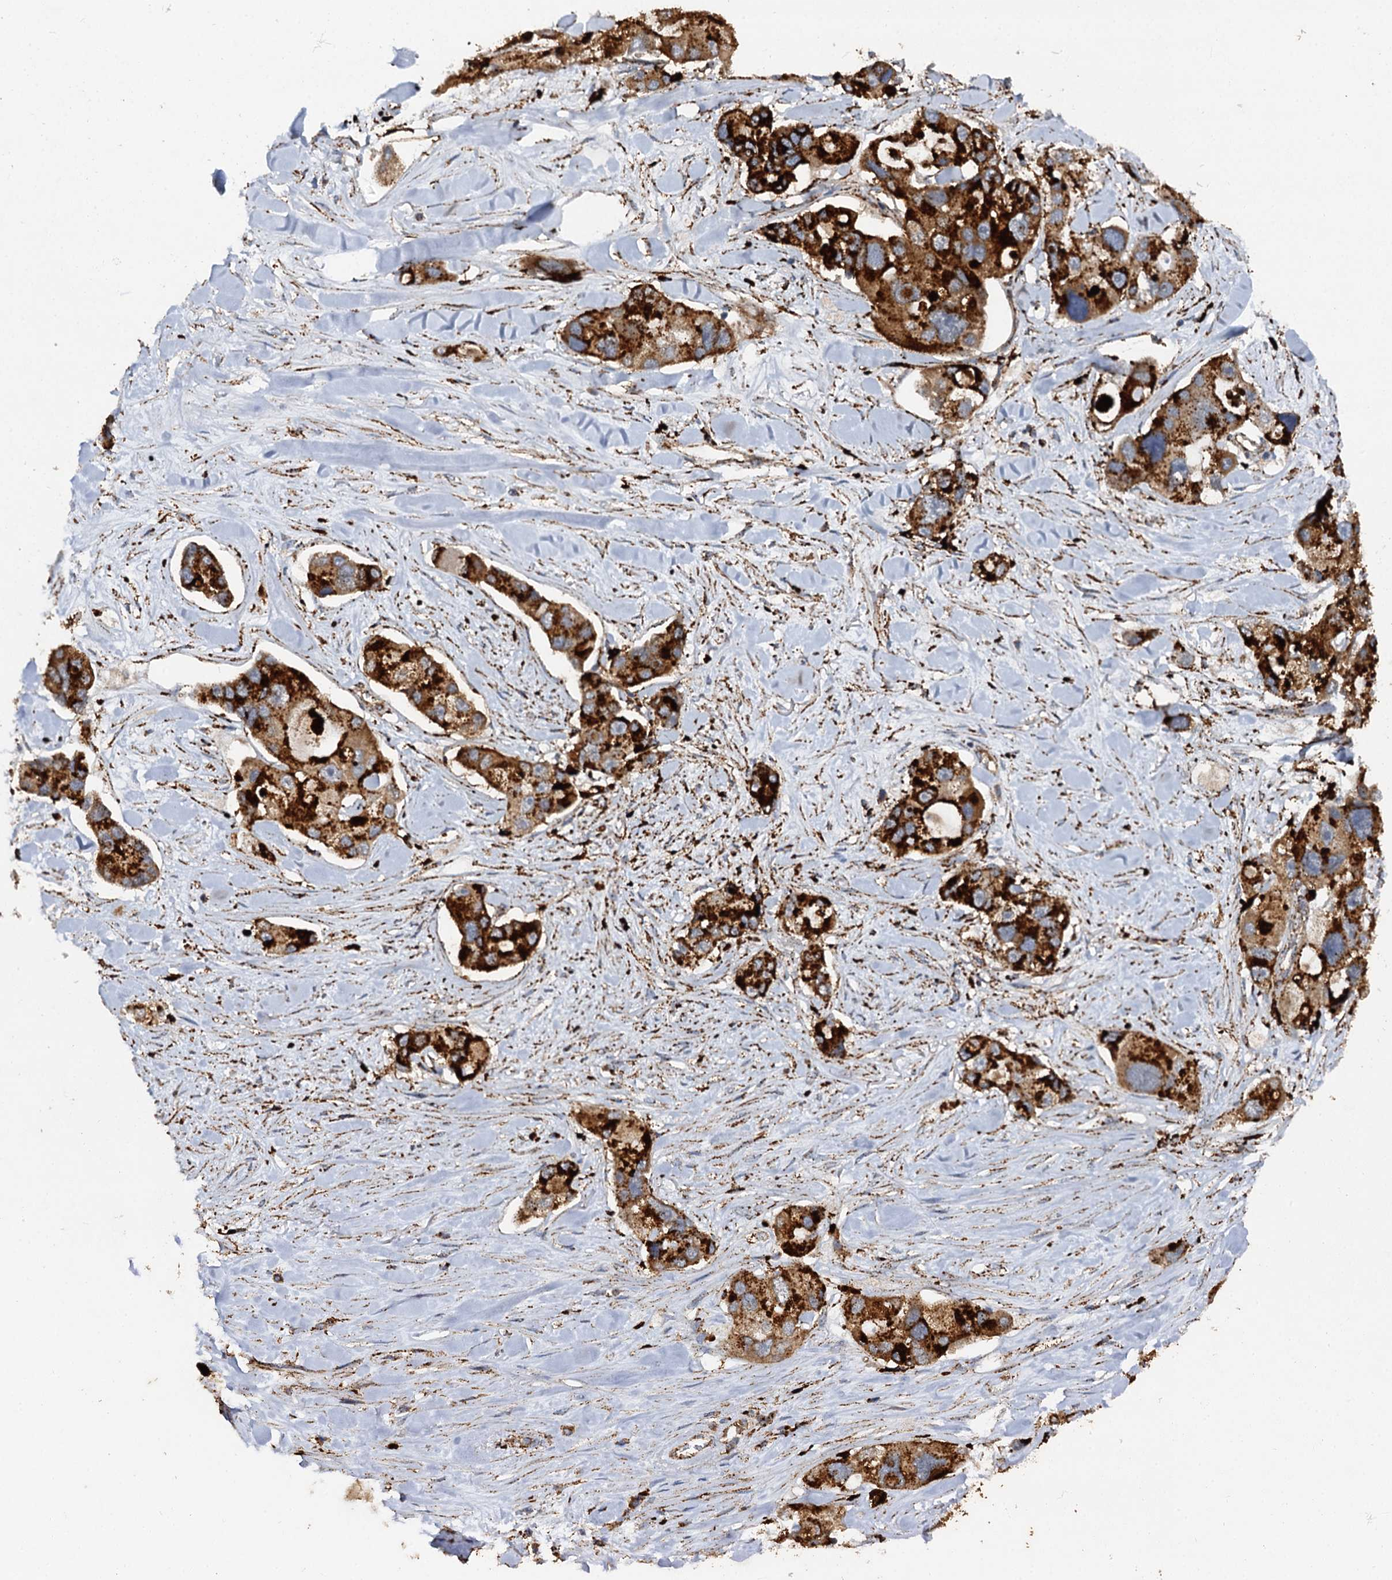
{"staining": {"intensity": "strong", "quantity": ">75%", "location": "cytoplasmic/membranous"}, "tissue": "lung cancer", "cell_type": "Tumor cells", "image_type": "cancer", "snomed": [{"axis": "morphology", "description": "Adenocarcinoma, NOS"}, {"axis": "topography", "description": "Lung"}], "caption": "Lung cancer (adenocarcinoma) stained with a protein marker reveals strong staining in tumor cells.", "gene": "GBA1", "patient": {"sex": "female", "age": 54}}